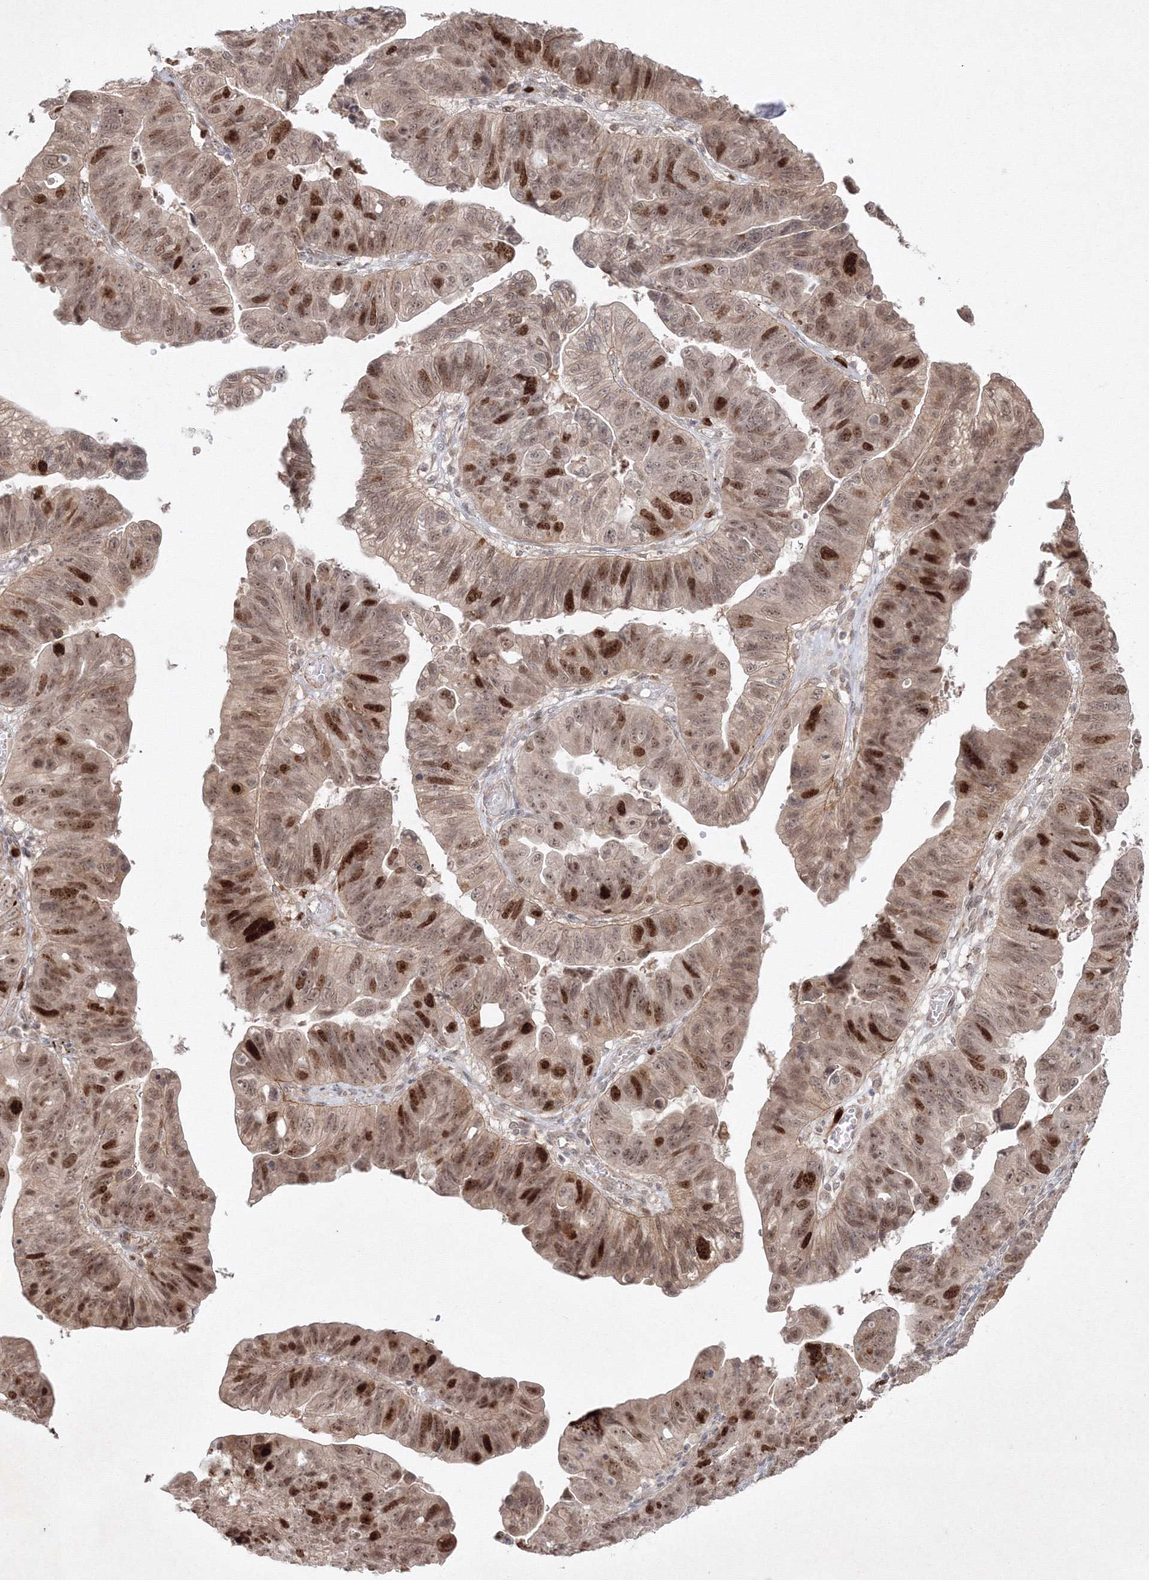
{"staining": {"intensity": "moderate", "quantity": ">75%", "location": "nuclear"}, "tissue": "stomach cancer", "cell_type": "Tumor cells", "image_type": "cancer", "snomed": [{"axis": "morphology", "description": "Adenocarcinoma, NOS"}, {"axis": "topography", "description": "Stomach"}], "caption": "This is an image of IHC staining of adenocarcinoma (stomach), which shows moderate staining in the nuclear of tumor cells.", "gene": "KIF20A", "patient": {"sex": "male", "age": 59}}